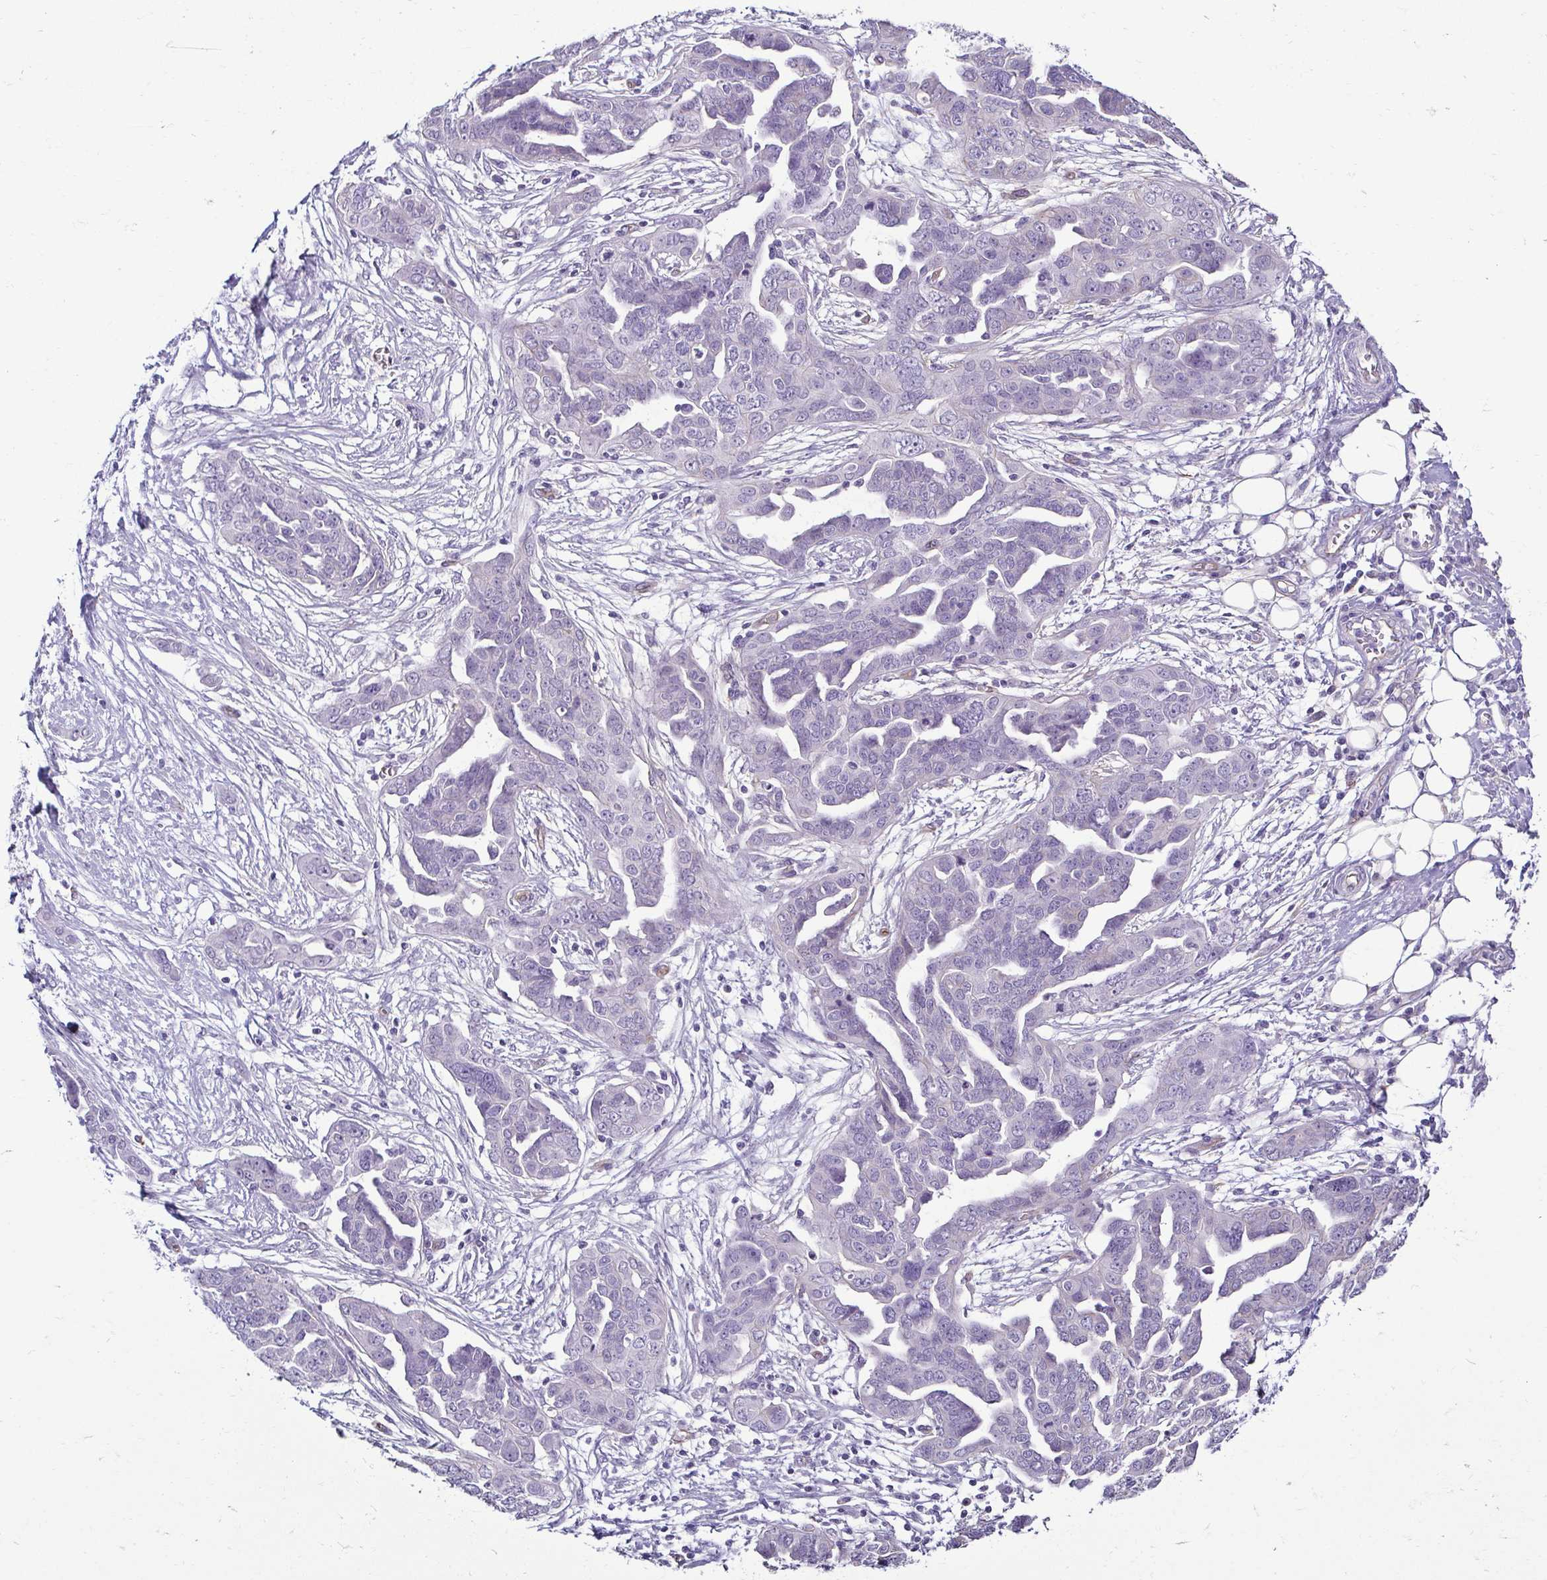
{"staining": {"intensity": "negative", "quantity": "none", "location": "none"}, "tissue": "ovarian cancer", "cell_type": "Tumor cells", "image_type": "cancer", "snomed": [{"axis": "morphology", "description": "Cystadenocarcinoma, serous, NOS"}, {"axis": "topography", "description": "Ovary"}], "caption": "Image shows no significant protein positivity in tumor cells of serous cystadenocarcinoma (ovarian).", "gene": "CASP14", "patient": {"sex": "female", "age": 59}}